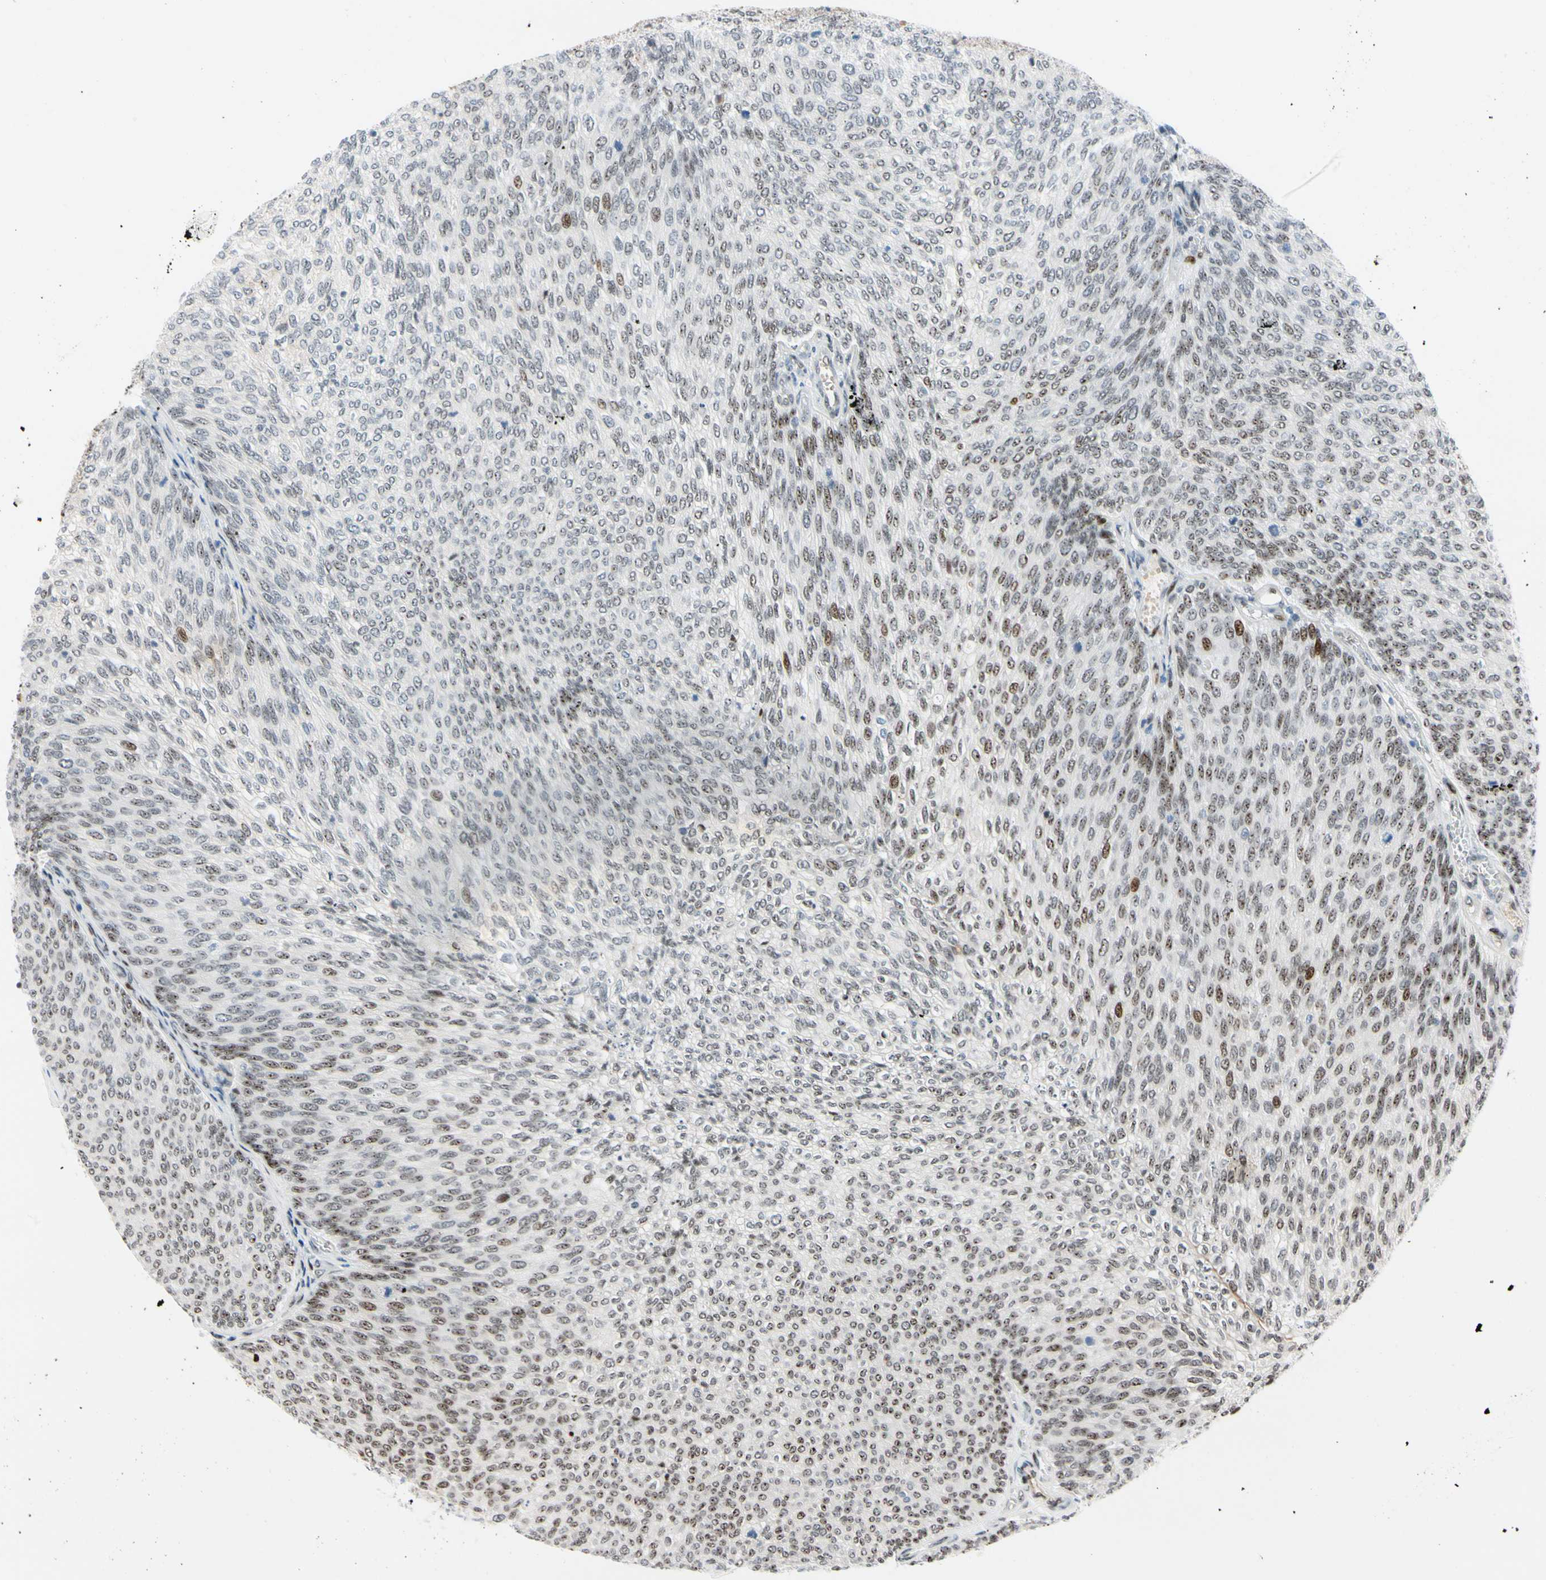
{"staining": {"intensity": "weak", "quantity": "25%-75%", "location": "nuclear"}, "tissue": "urothelial cancer", "cell_type": "Tumor cells", "image_type": "cancer", "snomed": [{"axis": "morphology", "description": "Urothelial carcinoma, Low grade"}, {"axis": "topography", "description": "Urinary bladder"}], "caption": "This micrograph shows urothelial cancer stained with immunohistochemistry (IHC) to label a protein in brown. The nuclear of tumor cells show weak positivity for the protein. Nuclei are counter-stained blue.", "gene": "FOXO3", "patient": {"sex": "female", "age": 79}}